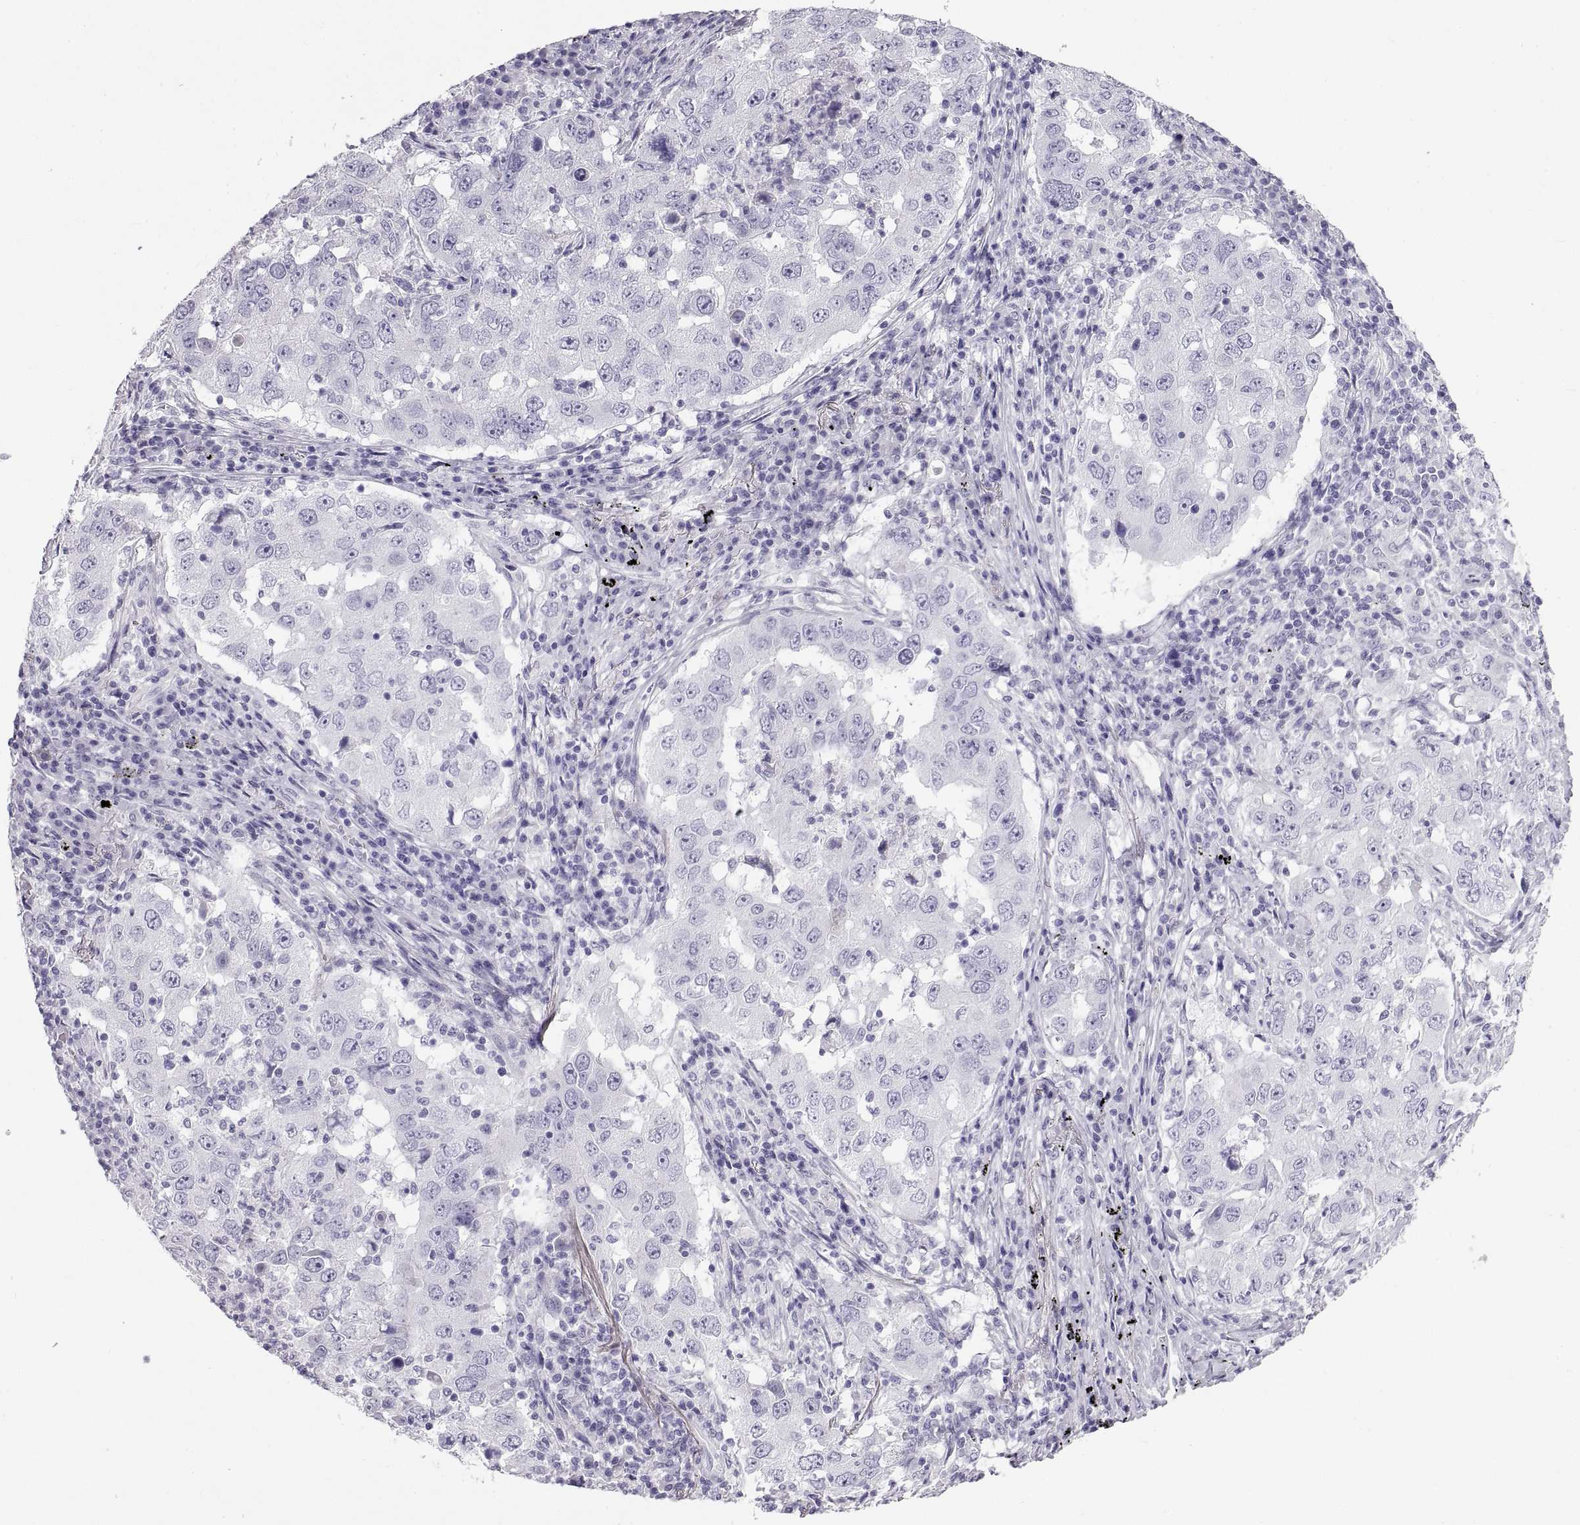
{"staining": {"intensity": "negative", "quantity": "none", "location": "none"}, "tissue": "lung cancer", "cell_type": "Tumor cells", "image_type": "cancer", "snomed": [{"axis": "morphology", "description": "Adenocarcinoma, NOS"}, {"axis": "topography", "description": "Lung"}], "caption": "Protein analysis of lung adenocarcinoma reveals no significant staining in tumor cells.", "gene": "RLBP1", "patient": {"sex": "male", "age": 73}}